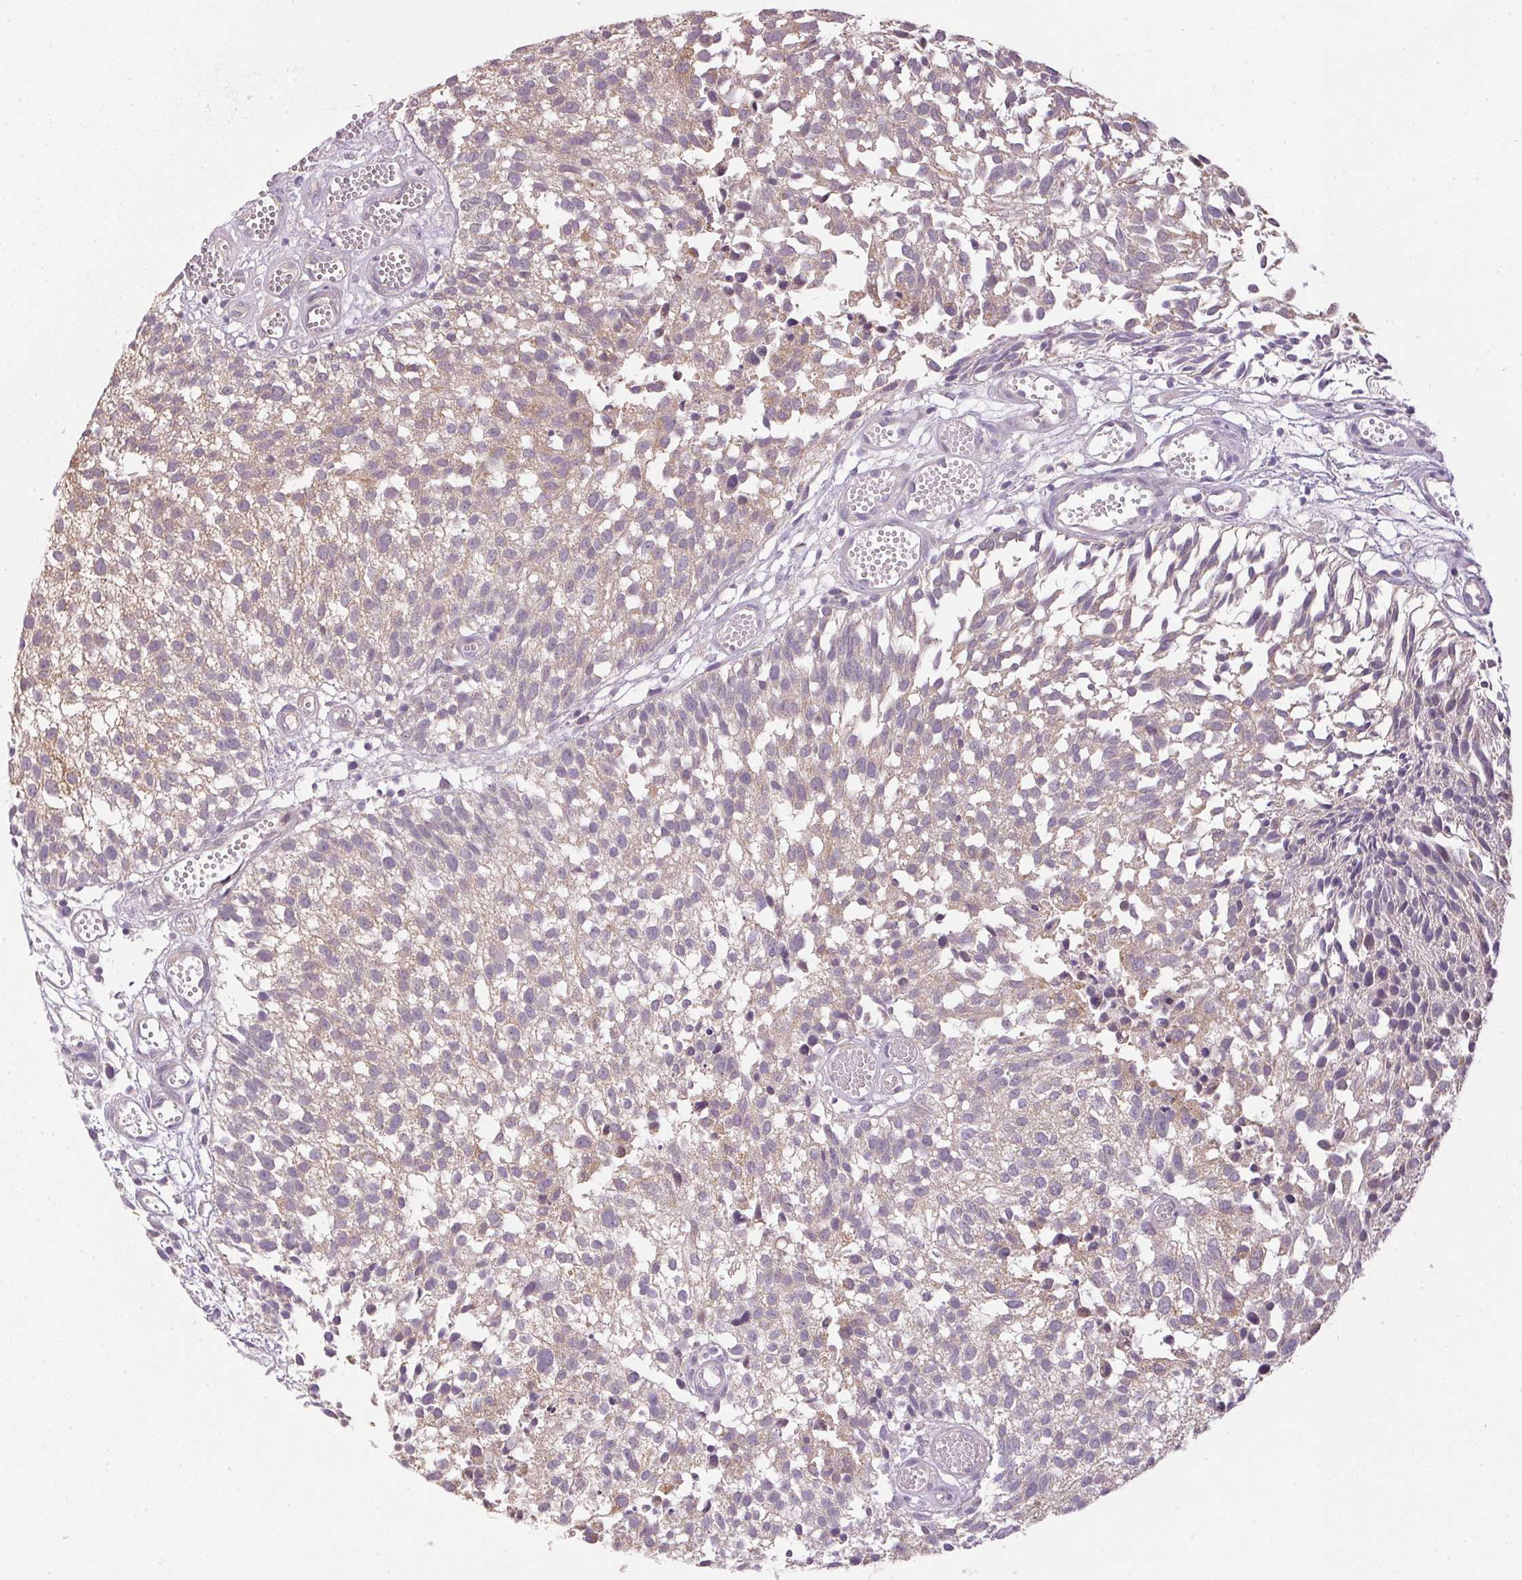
{"staining": {"intensity": "moderate", "quantity": "<25%", "location": "cytoplasmic/membranous,nuclear"}, "tissue": "urothelial cancer", "cell_type": "Tumor cells", "image_type": "cancer", "snomed": [{"axis": "morphology", "description": "Urothelial carcinoma, Low grade"}, {"axis": "topography", "description": "Urinary bladder"}], "caption": "An immunohistochemistry micrograph of neoplastic tissue is shown. Protein staining in brown labels moderate cytoplasmic/membranous and nuclear positivity in urothelial cancer within tumor cells.", "gene": "SC5D", "patient": {"sex": "male", "age": 70}}